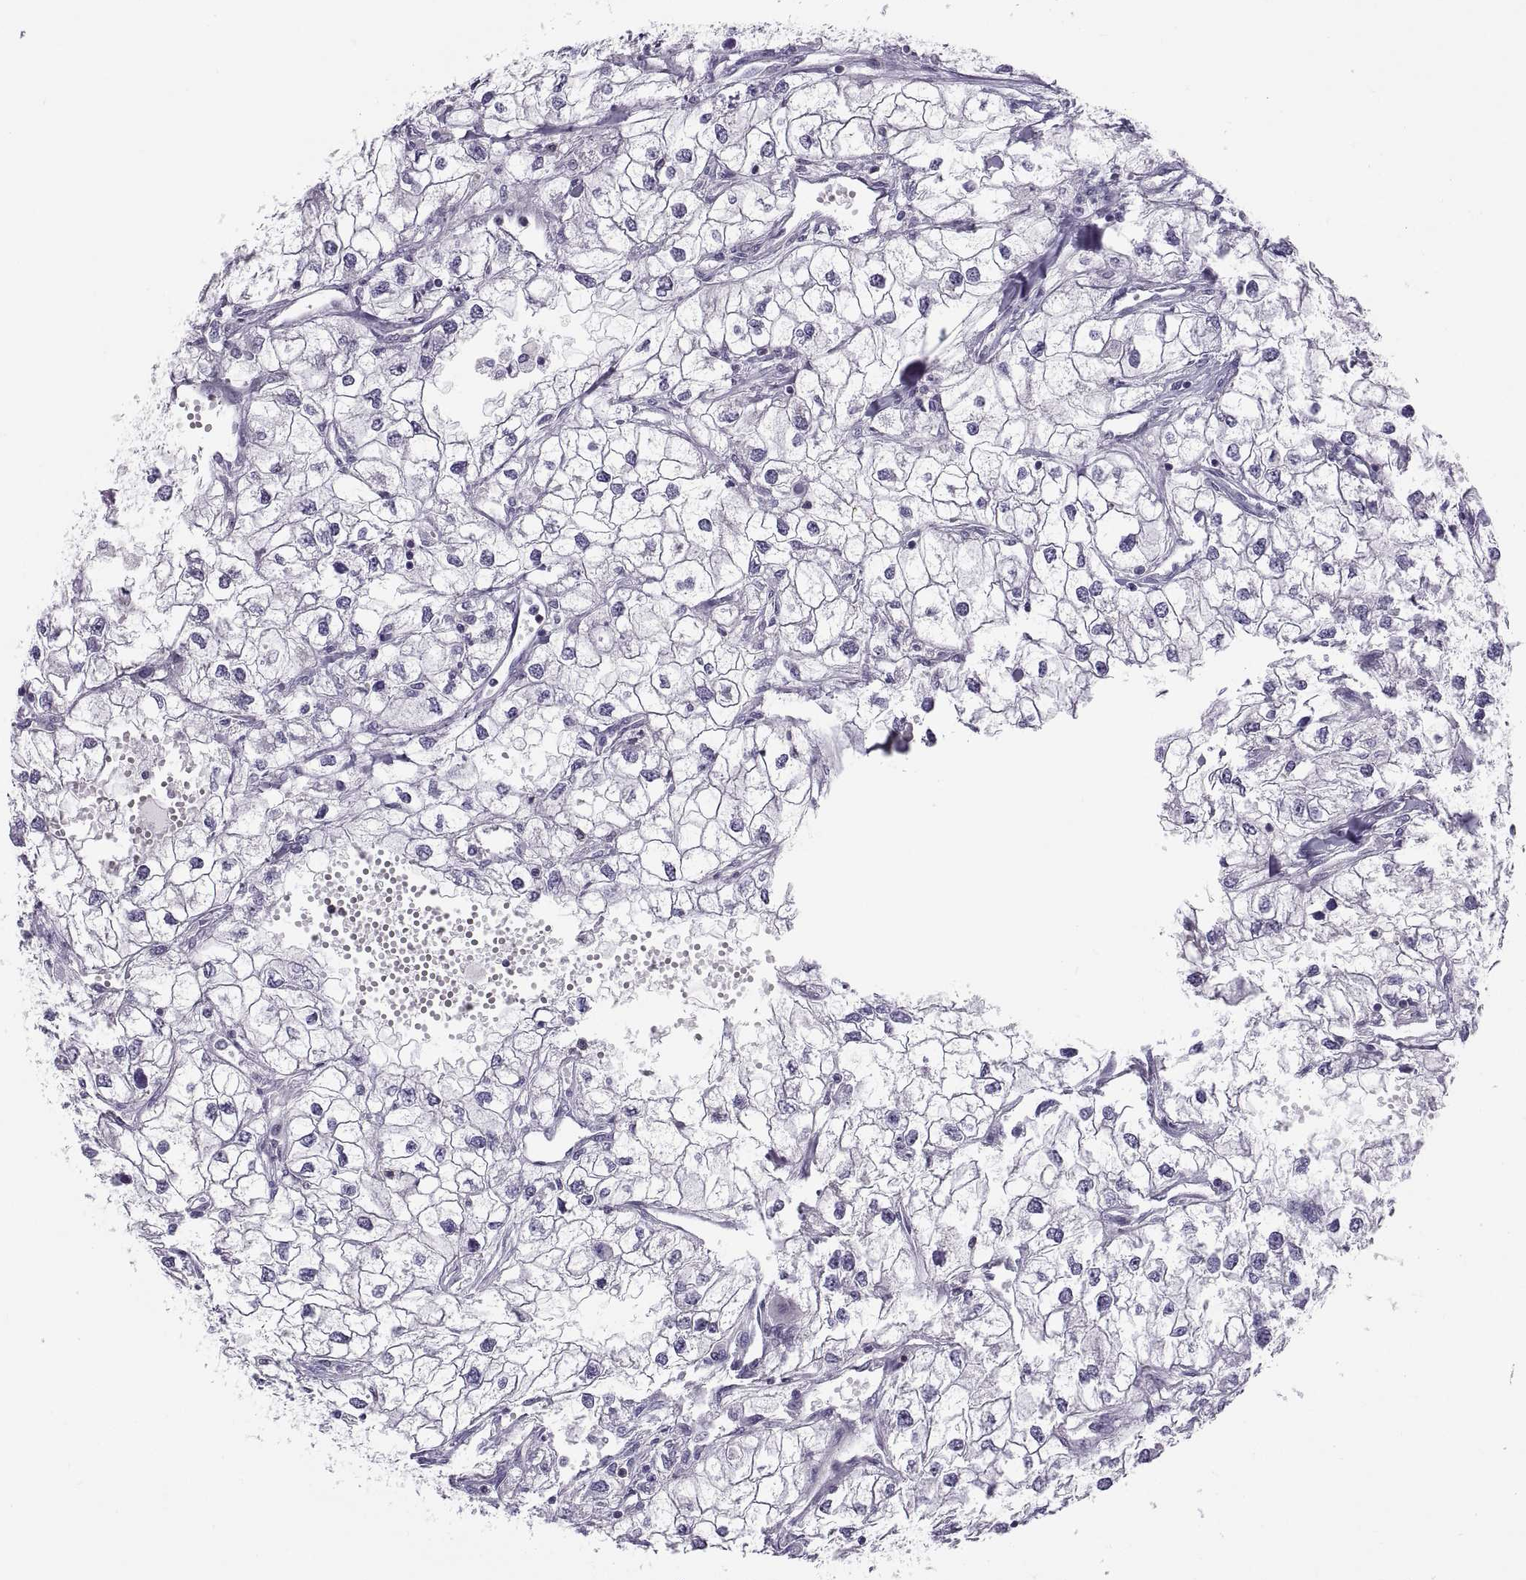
{"staining": {"intensity": "negative", "quantity": "none", "location": "none"}, "tissue": "renal cancer", "cell_type": "Tumor cells", "image_type": "cancer", "snomed": [{"axis": "morphology", "description": "Adenocarcinoma, NOS"}, {"axis": "topography", "description": "Kidney"}], "caption": "Immunohistochemistry (IHC) micrograph of human renal cancer stained for a protein (brown), which exhibits no staining in tumor cells.", "gene": "TTC21A", "patient": {"sex": "male", "age": 59}}